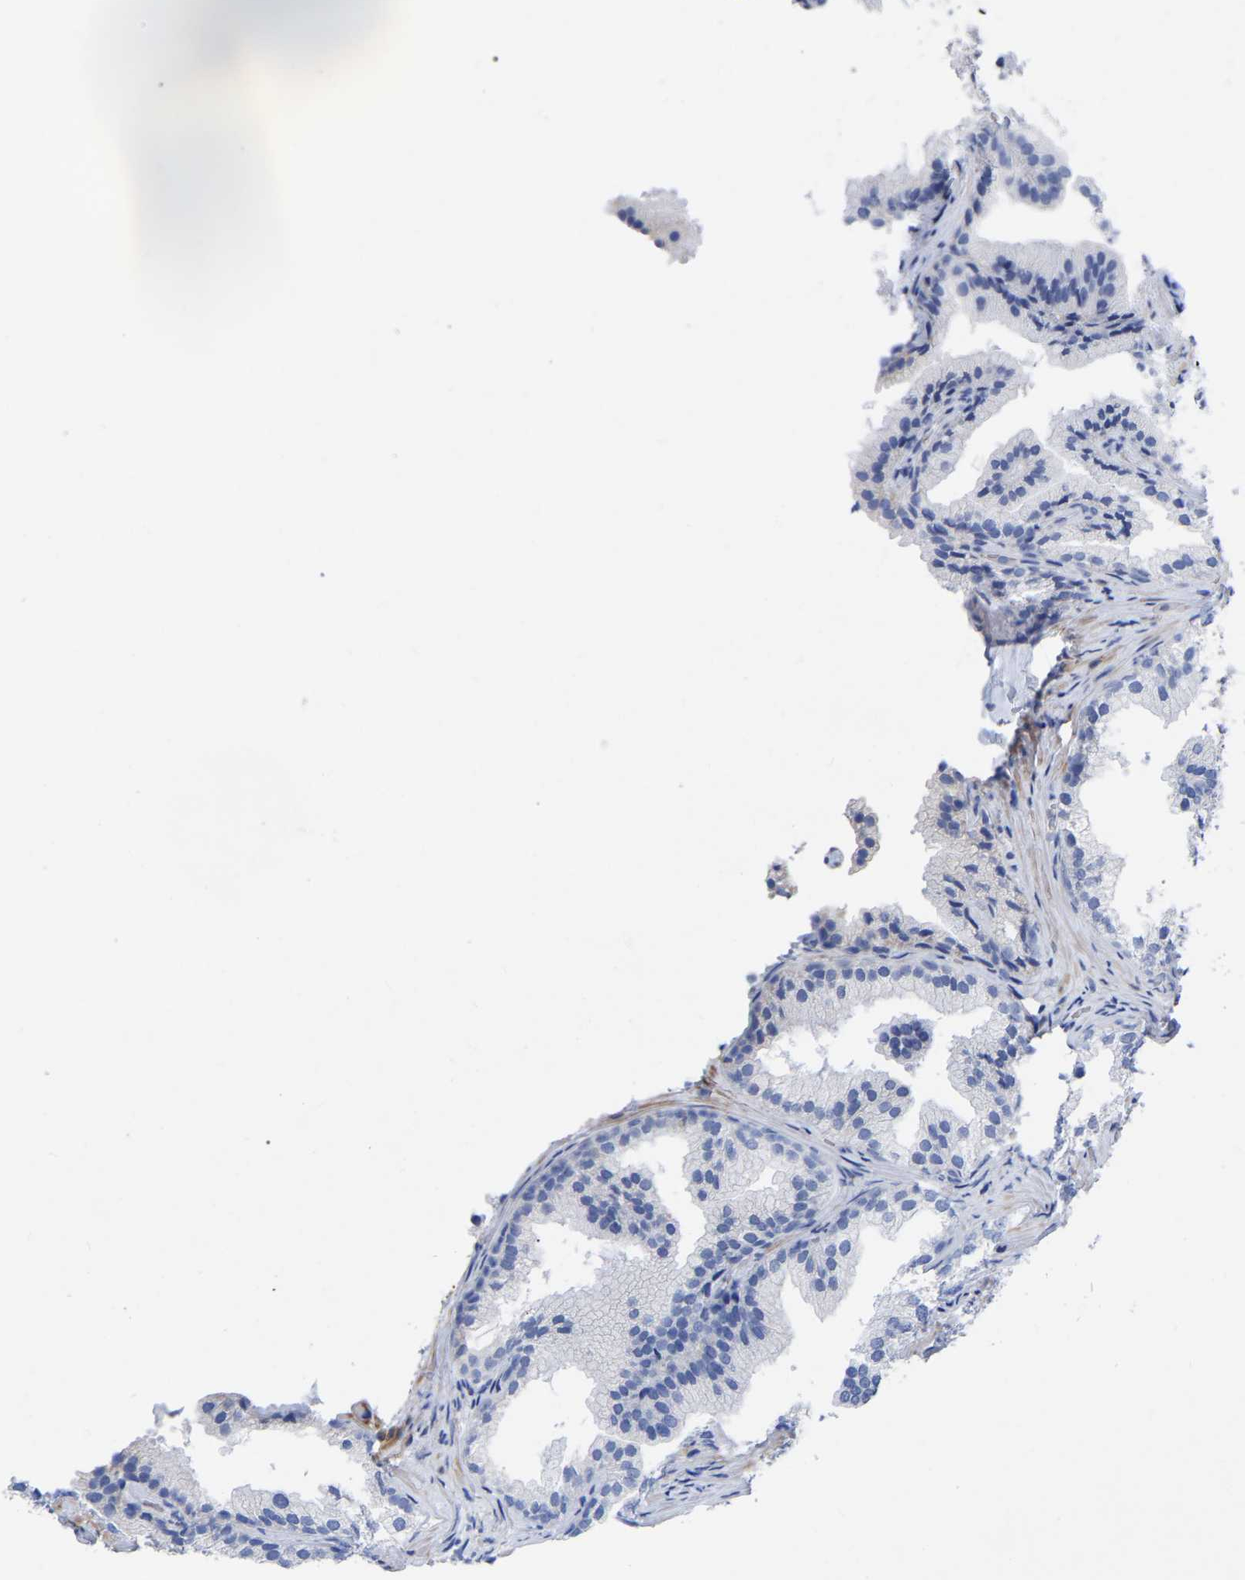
{"staining": {"intensity": "negative", "quantity": "none", "location": "none"}, "tissue": "prostate", "cell_type": "Glandular cells", "image_type": "normal", "snomed": [{"axis": "morphology", "description": "Normal tissue, NOS"}, {"axis": "topography", "description": "Prostate"}], "caption": "DAB (3,3'-diaminobenzidine) immunohistochemical staining of unremarkable prostate demonstrates no significant staining in glandular cells. Nuclei are stained in blue.", "gene": "GDF3", "patient": {"sex": "male", "age": 76}}